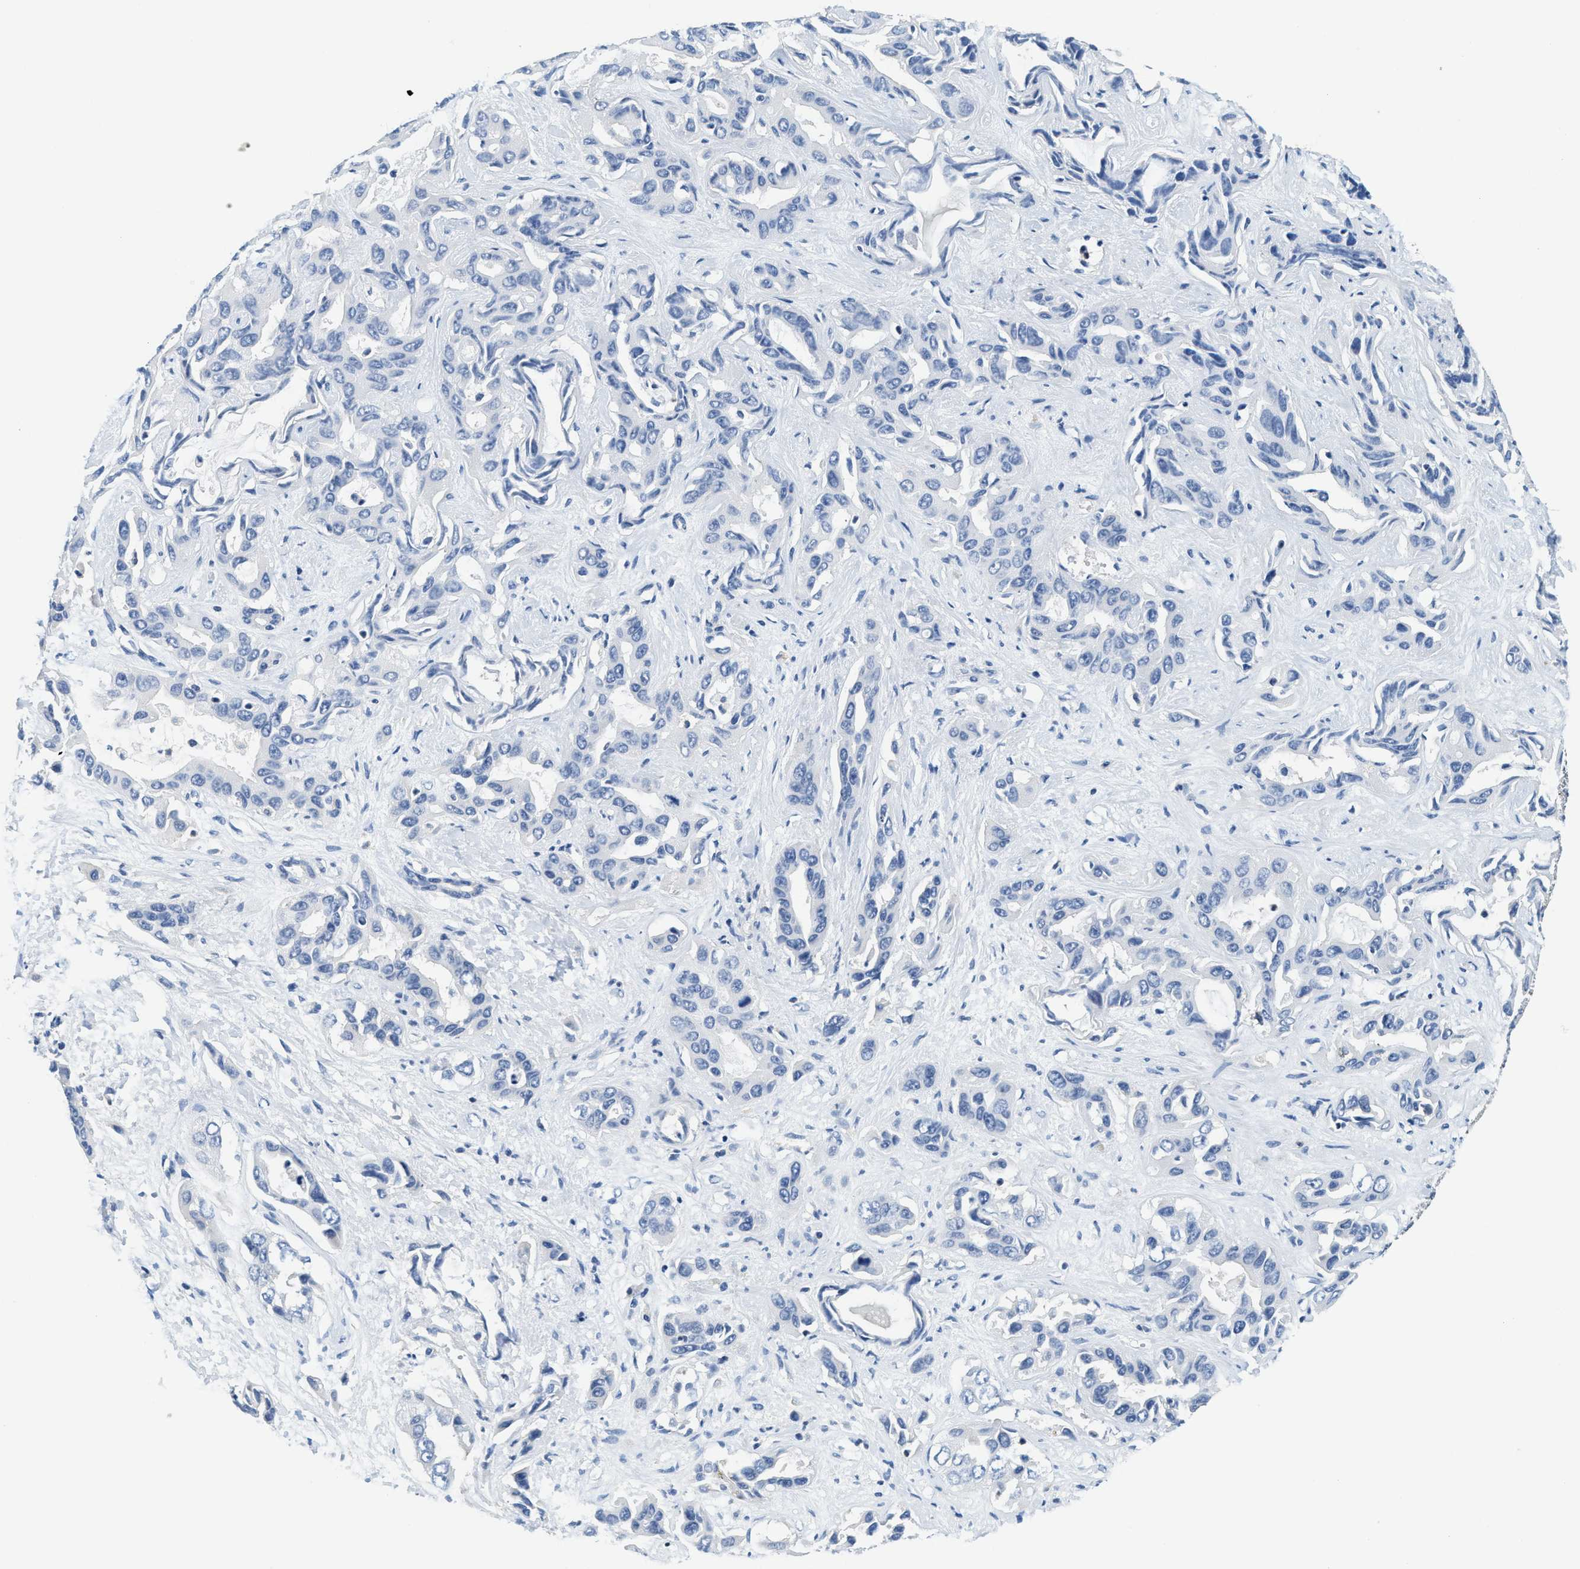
{"staining": {"intensity": "negative", "quantity": "none", "location": "none"}, "tissue": "liver cancer", "cell_type": "Tumor cells", "image_type": "cancer", "snomed": [{"axis": "morphology", "description": "Cholangiocarcinoma"}, {"axis": "topography", "description": "Liver"}], "caption": "Immunohistochemistry photomicrograph of human liver cancer (cholangiocarcinoma) stained for a protein (brown), which reveals no positivity in tumor cells.", "gene": "MYO1G", "patient": {"sex": "female", "age": 52}}